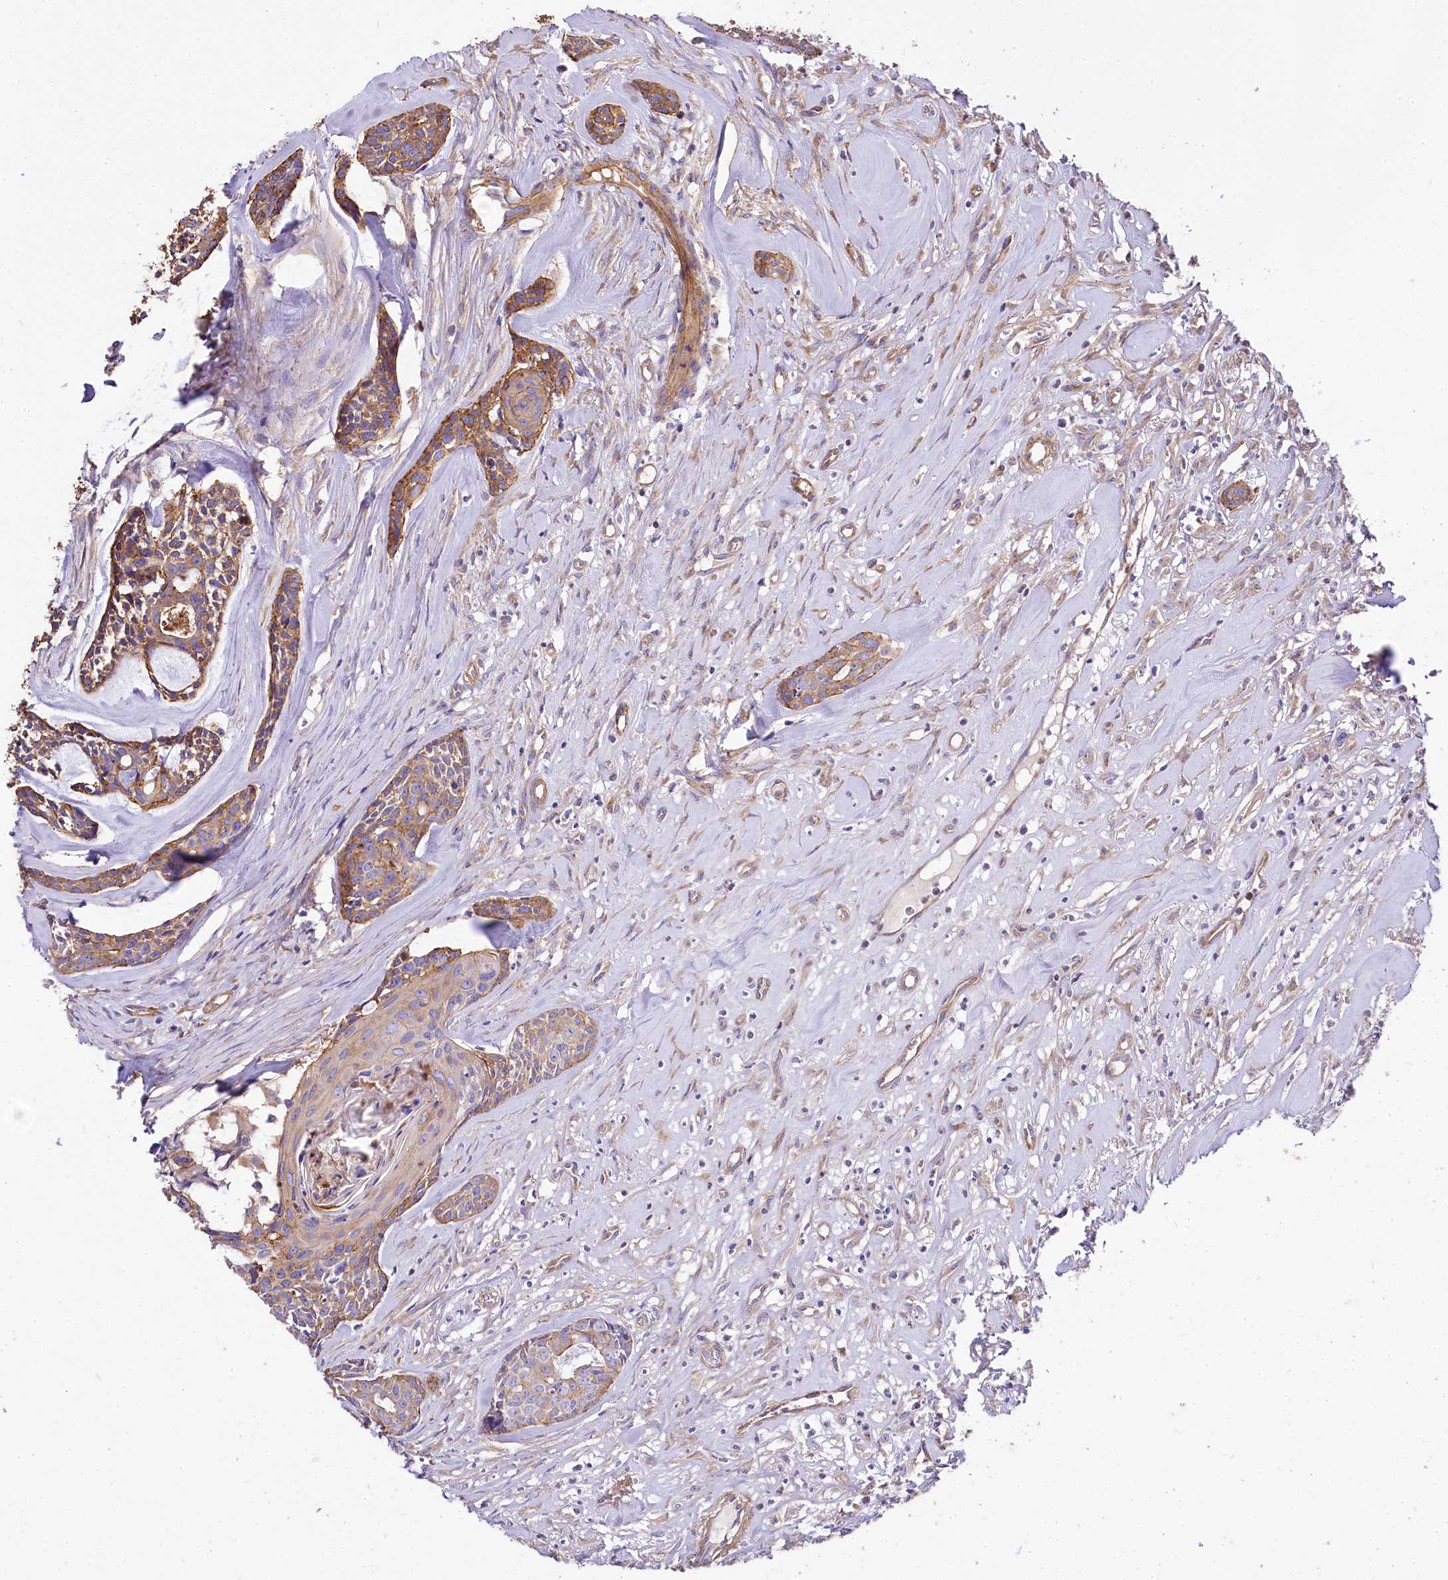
{"staining": {"intensity": "moderate", "quantity": ">75%", "location": "cytoplasmic/membranous"}, "tissue": "head and neck cancer", "cell_type": "Tumor cells", "image_type": "cancer", "snomed": [{"axis": "morphology", "description": "Adenocarcinoma, NOS"}, {"axis": "topography", "description": "Subcutis"}, {"axis": "topography", "description": "Head-Neck"}], "caption": "Moderate cytoplasmic/membranous protein positivity is present in about >75% of tumor cells in head and neck adenocarcinoma.", "gene": "FCHSD2", "patient": {"sex": "female", "age": 73}}